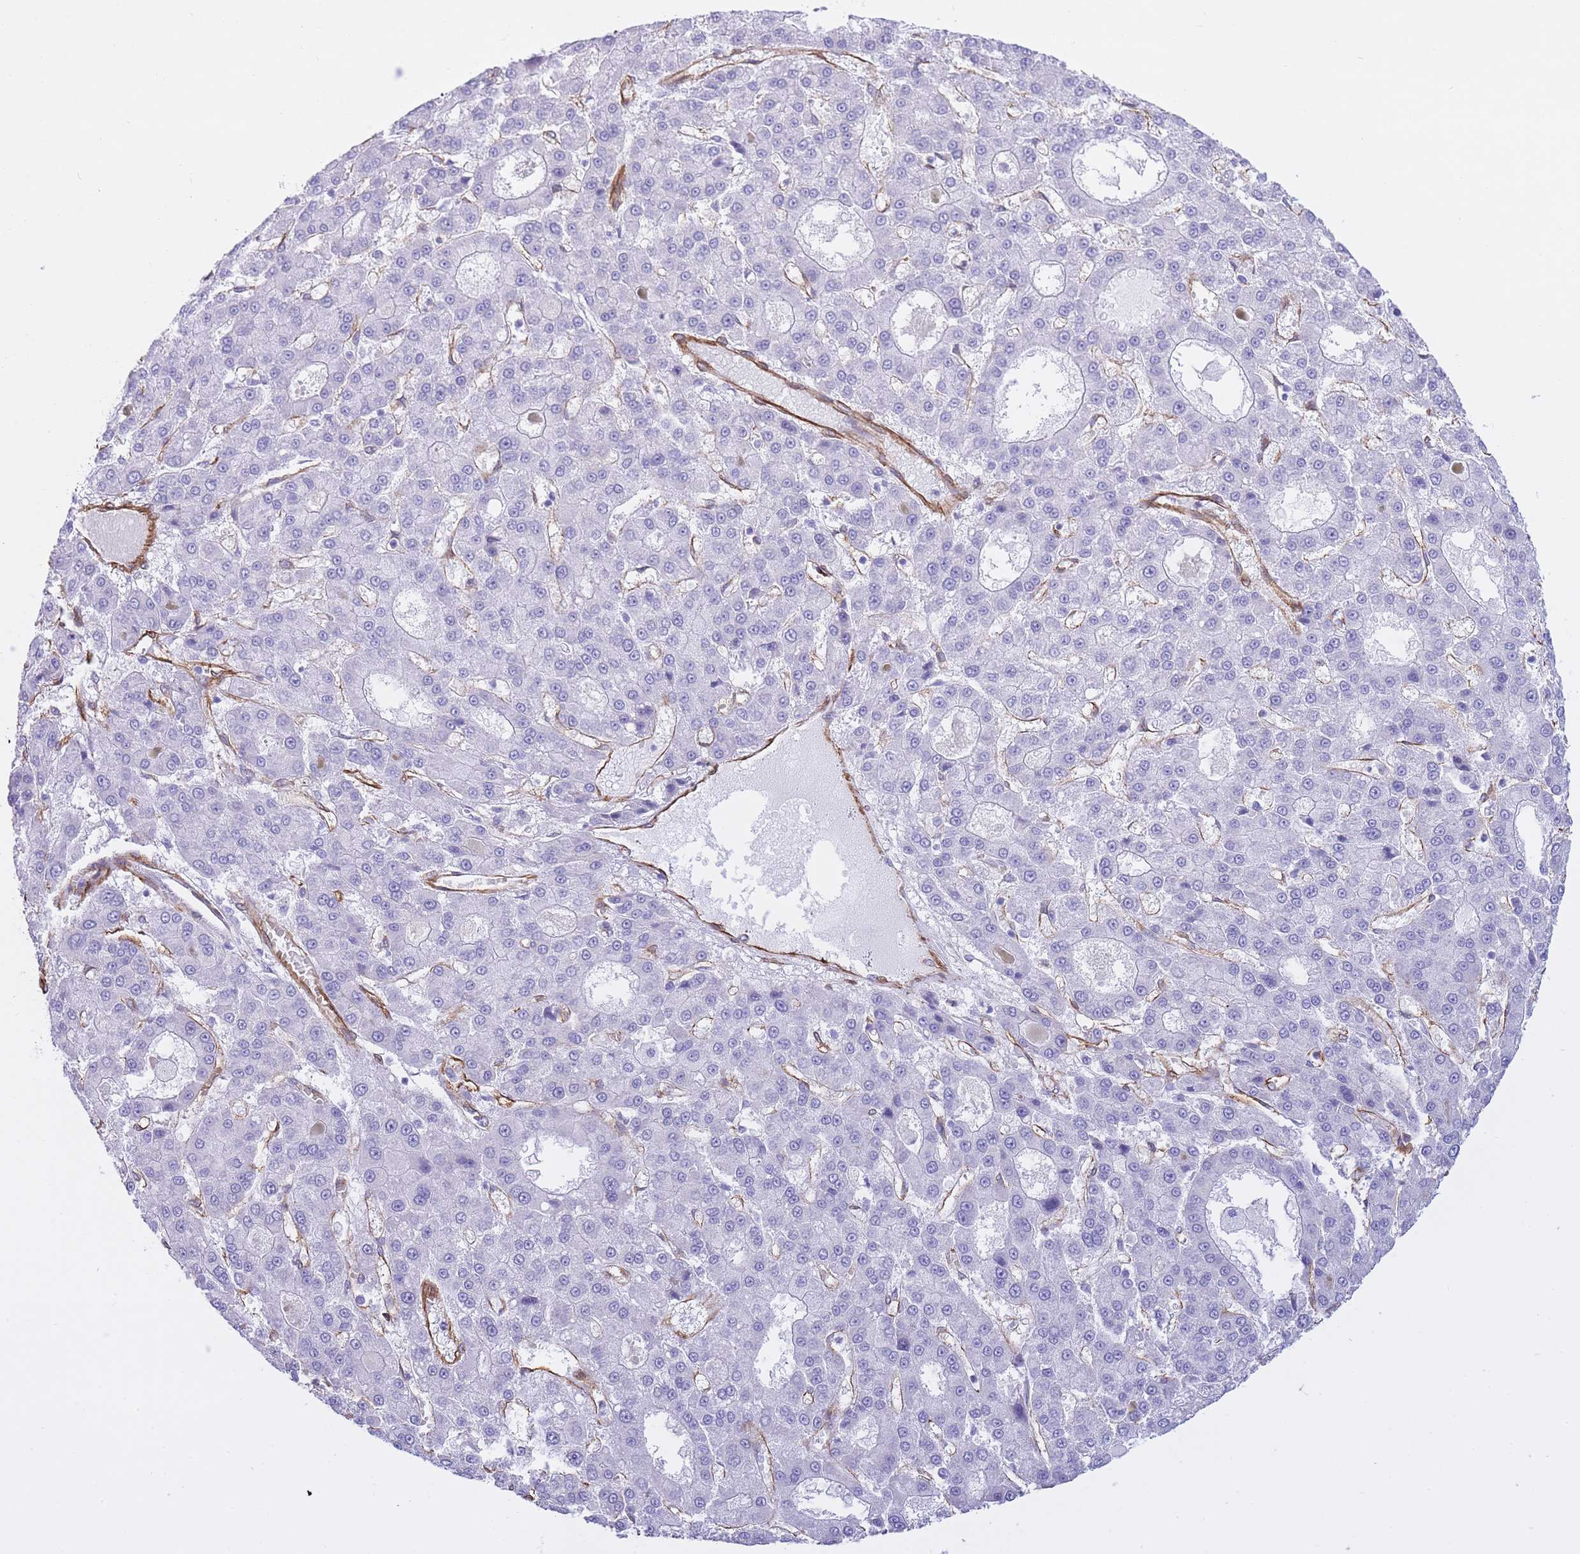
{"staining": {"intensity": "negative", "quantity": "none", "location": "none"}, "tissue": "liver cancer", "cell_type": "Tumor cells", "image_type": "cancer", "snomed": [{"axis": "morphology", "description": "Carcinoma, Hepatocellular, NOS"}, {"axis": "topography", "description": "Liver"}], "caption": "An IHC photomicrograph of hepatocellular carcinoma (liver) is shown. There is no staining in tumor cells of hepatocellular carcinoma (liver).", "gene": "CAVIN1", "patient": {"sex": "male", "age": 70}}